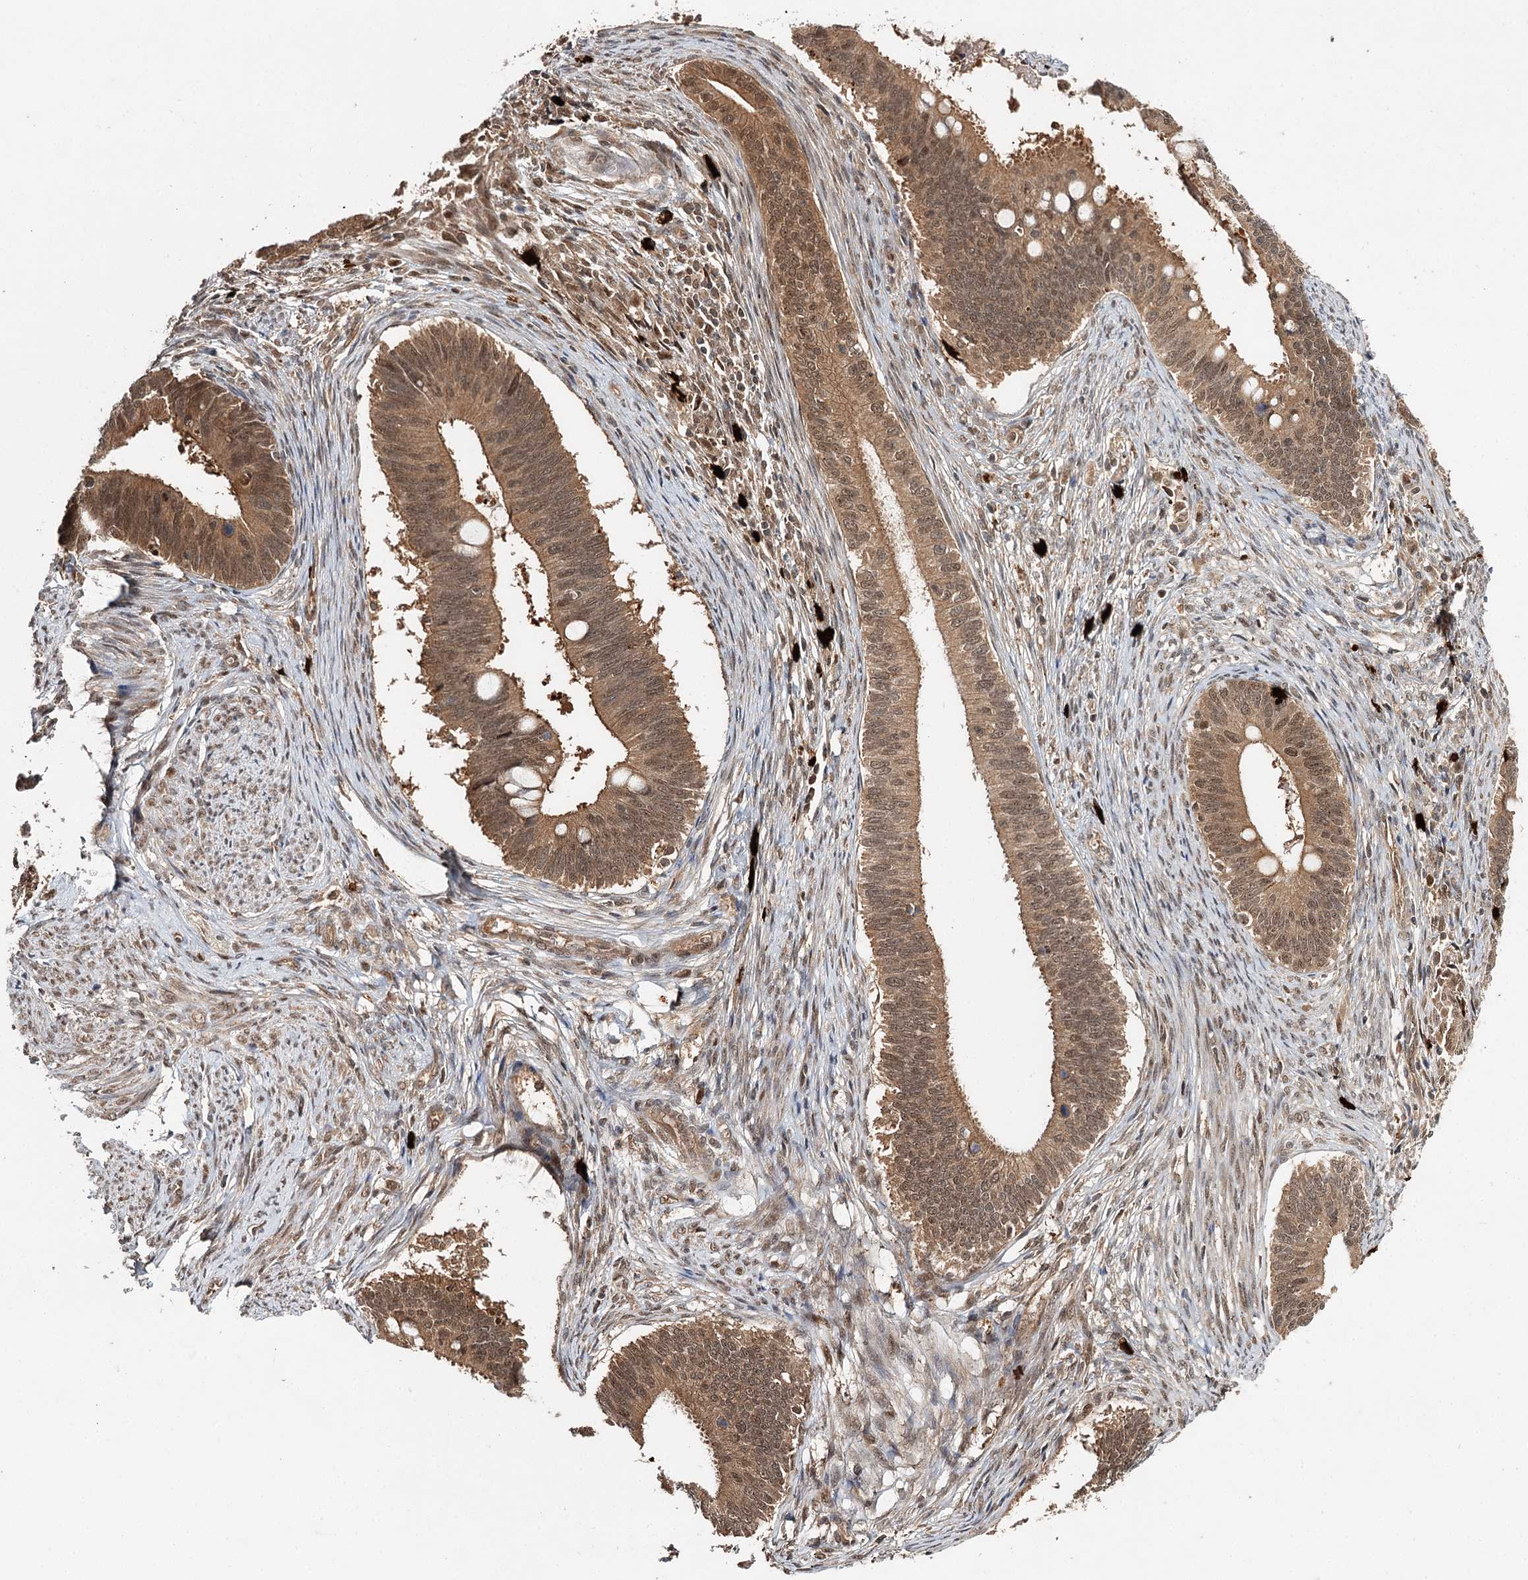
{"staining": {"intensity": "moderate", "quantity": ">75%", "location": "cytoplasmic/membranous,nuclear"}, "tissue": "cervical cancer", "cell_type": "Tumor cells", "image_type": "cancer", "snomed": [{"axis": "morphology", "description": "Adenocarcinoma, NOS"}, {"axis": "topography", "description": "Cervix"}], "caption": "Immunohistochemical staining of human cervical cancer reveals medium levels of moderate cytoplasmic/membranous and nuclear protein expression in about >75% of tumor cells.", "gene": "N6AMT1", "patient": {"sex": "female", "age": 42}}